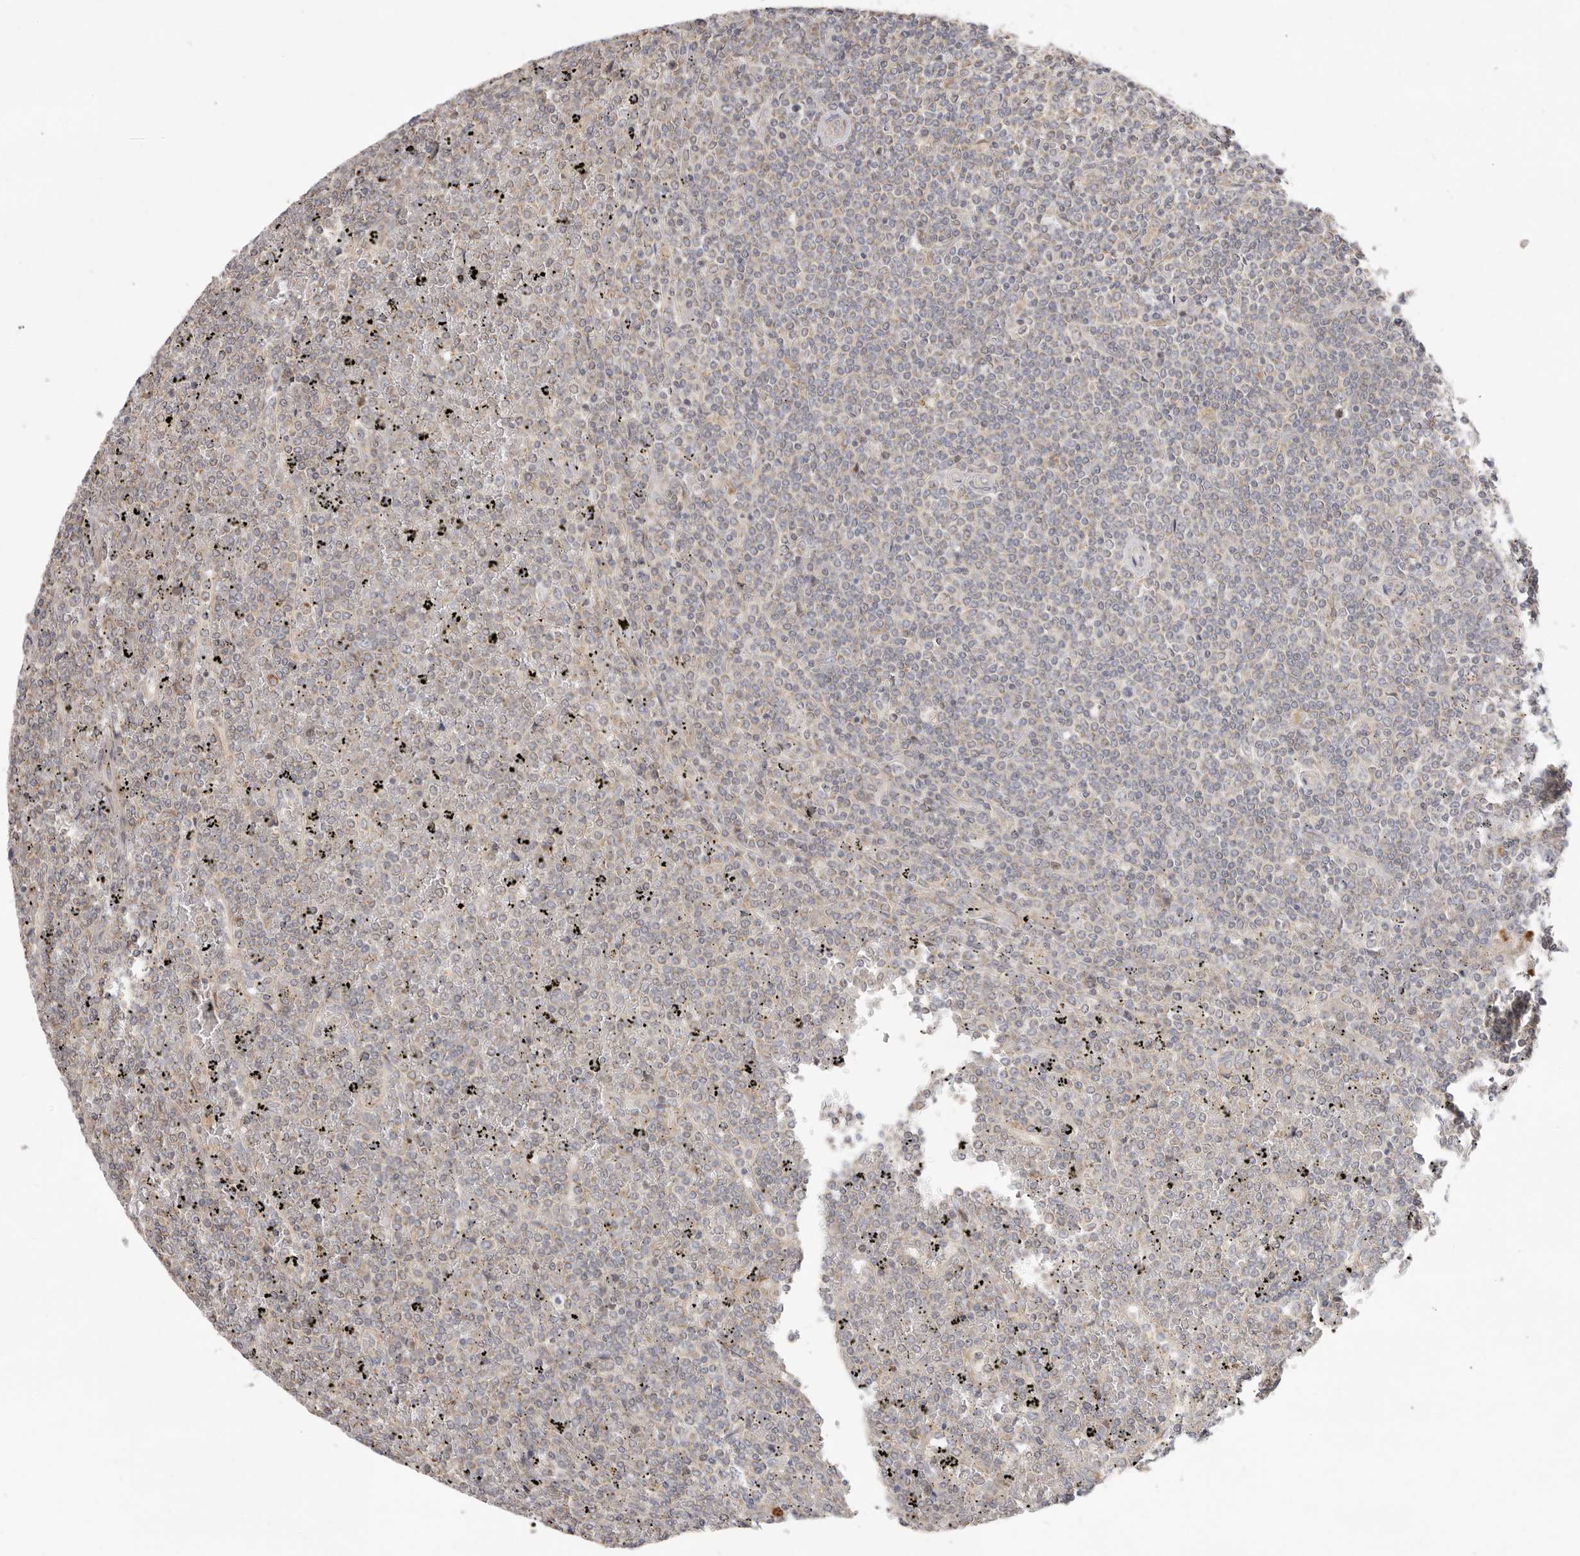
{"staining": {"intensity": "negative", "quantity": "none", "location": "none"}, "tissue": "lymphoma", "cell_type": "Tumor cells", "image_type": "cancer", "snomed": [{"axis": "morphology", "description": "Malignant lymphoma, non-Hodgkin's type, Low grade"}, {"axis": "topography", "description": "Spleen"}], "caption": "Photomicrograph shows no protein staining in tumor cells of malignant lymphoma, non-Hodgkin's type (low-grade) tissue.", "gene": "USH1C", "patient": {"sex": "female", "age": 19}}